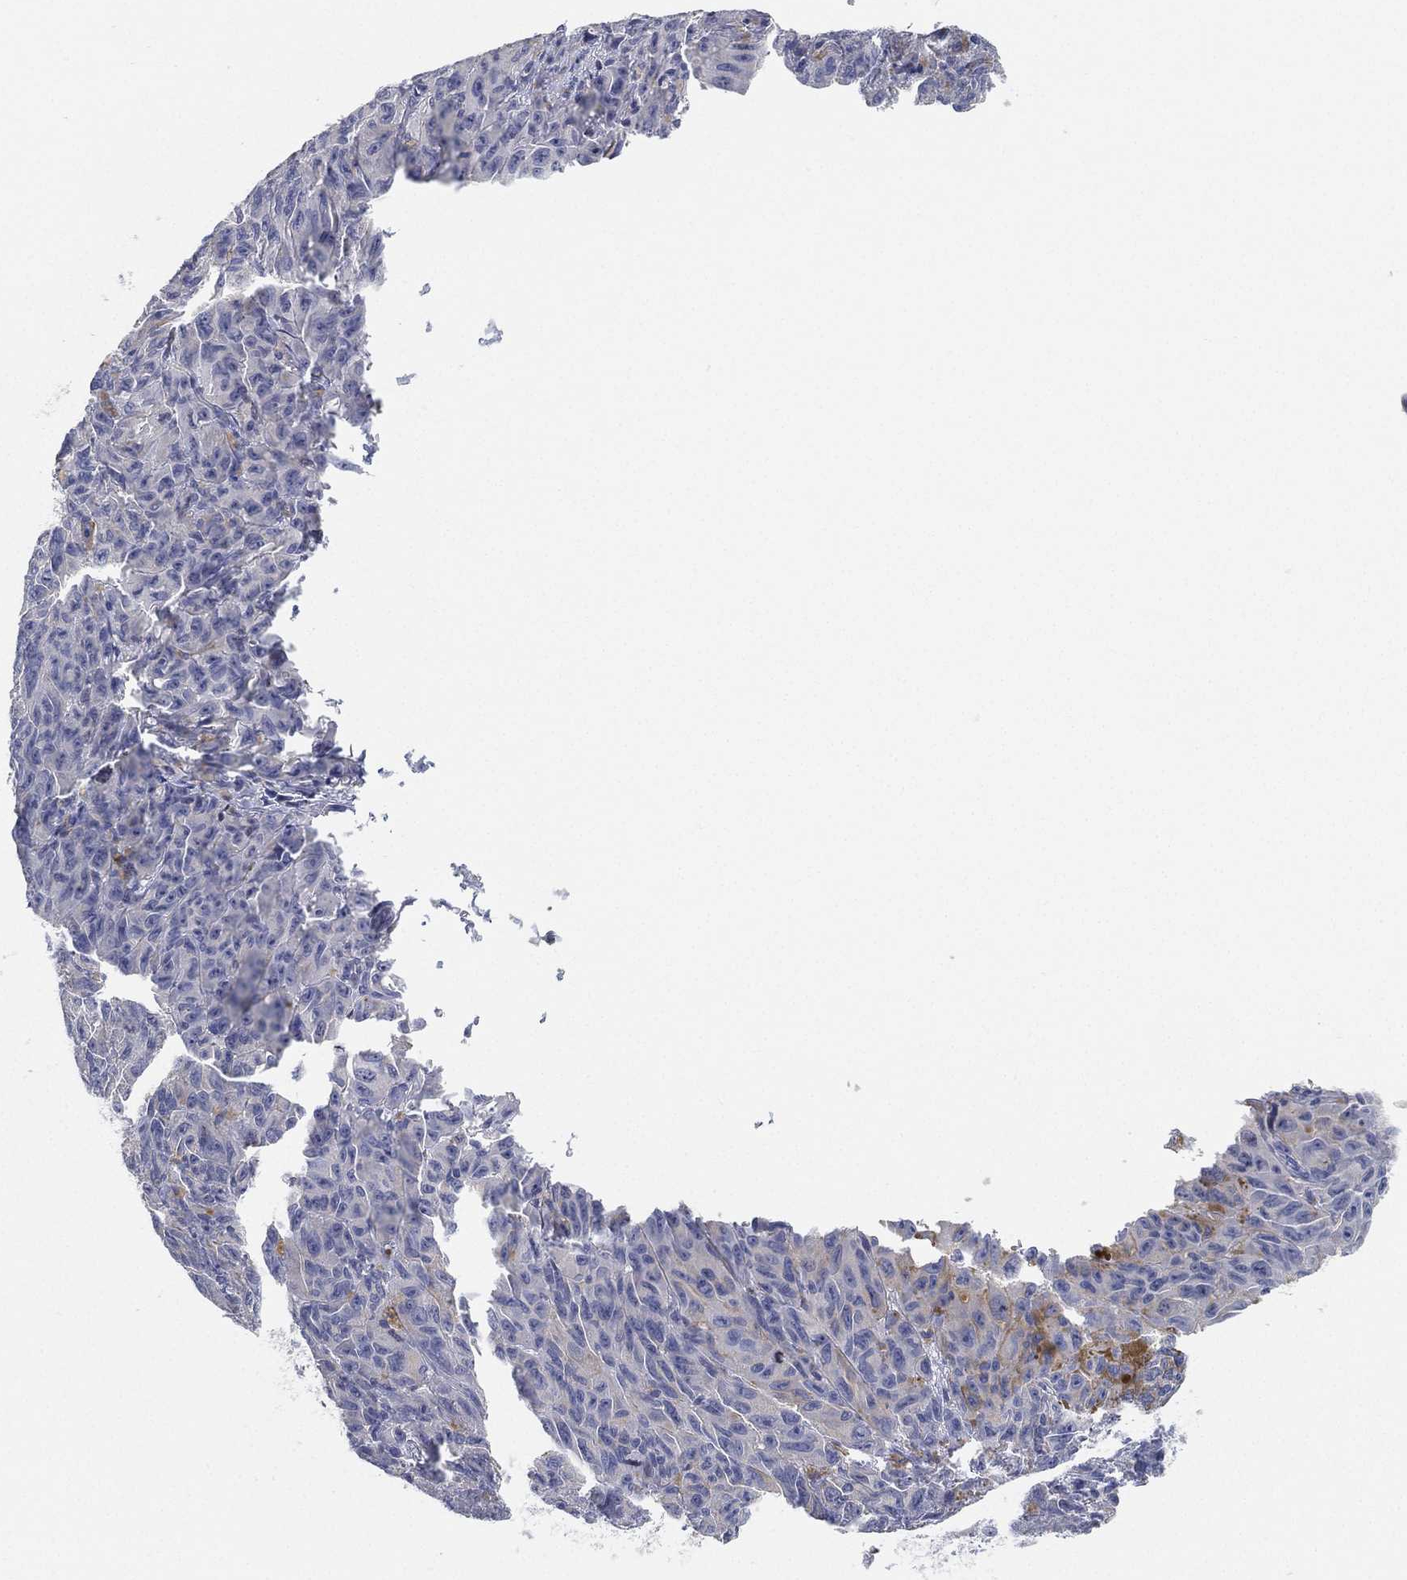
{"staining": {"intensity": "negative", "quantity": "none", "location": "none"}, "tissue": "melanoma", "cell_type": "Tumor cells", "image_type": "cancer", "snomed": [{"axis": "morphology", "description": "Malignant melanoma, NOS"}, {"axis": "topography", "description": "Vulva, labia, clitoris and Bartholin´s gland, NO"}], "caption": "Histopathology image shows no significant protein expression in tumor cells of melanoma.", "gene": "FAM187B", "patient": {"sex": "female", "age": 75}}